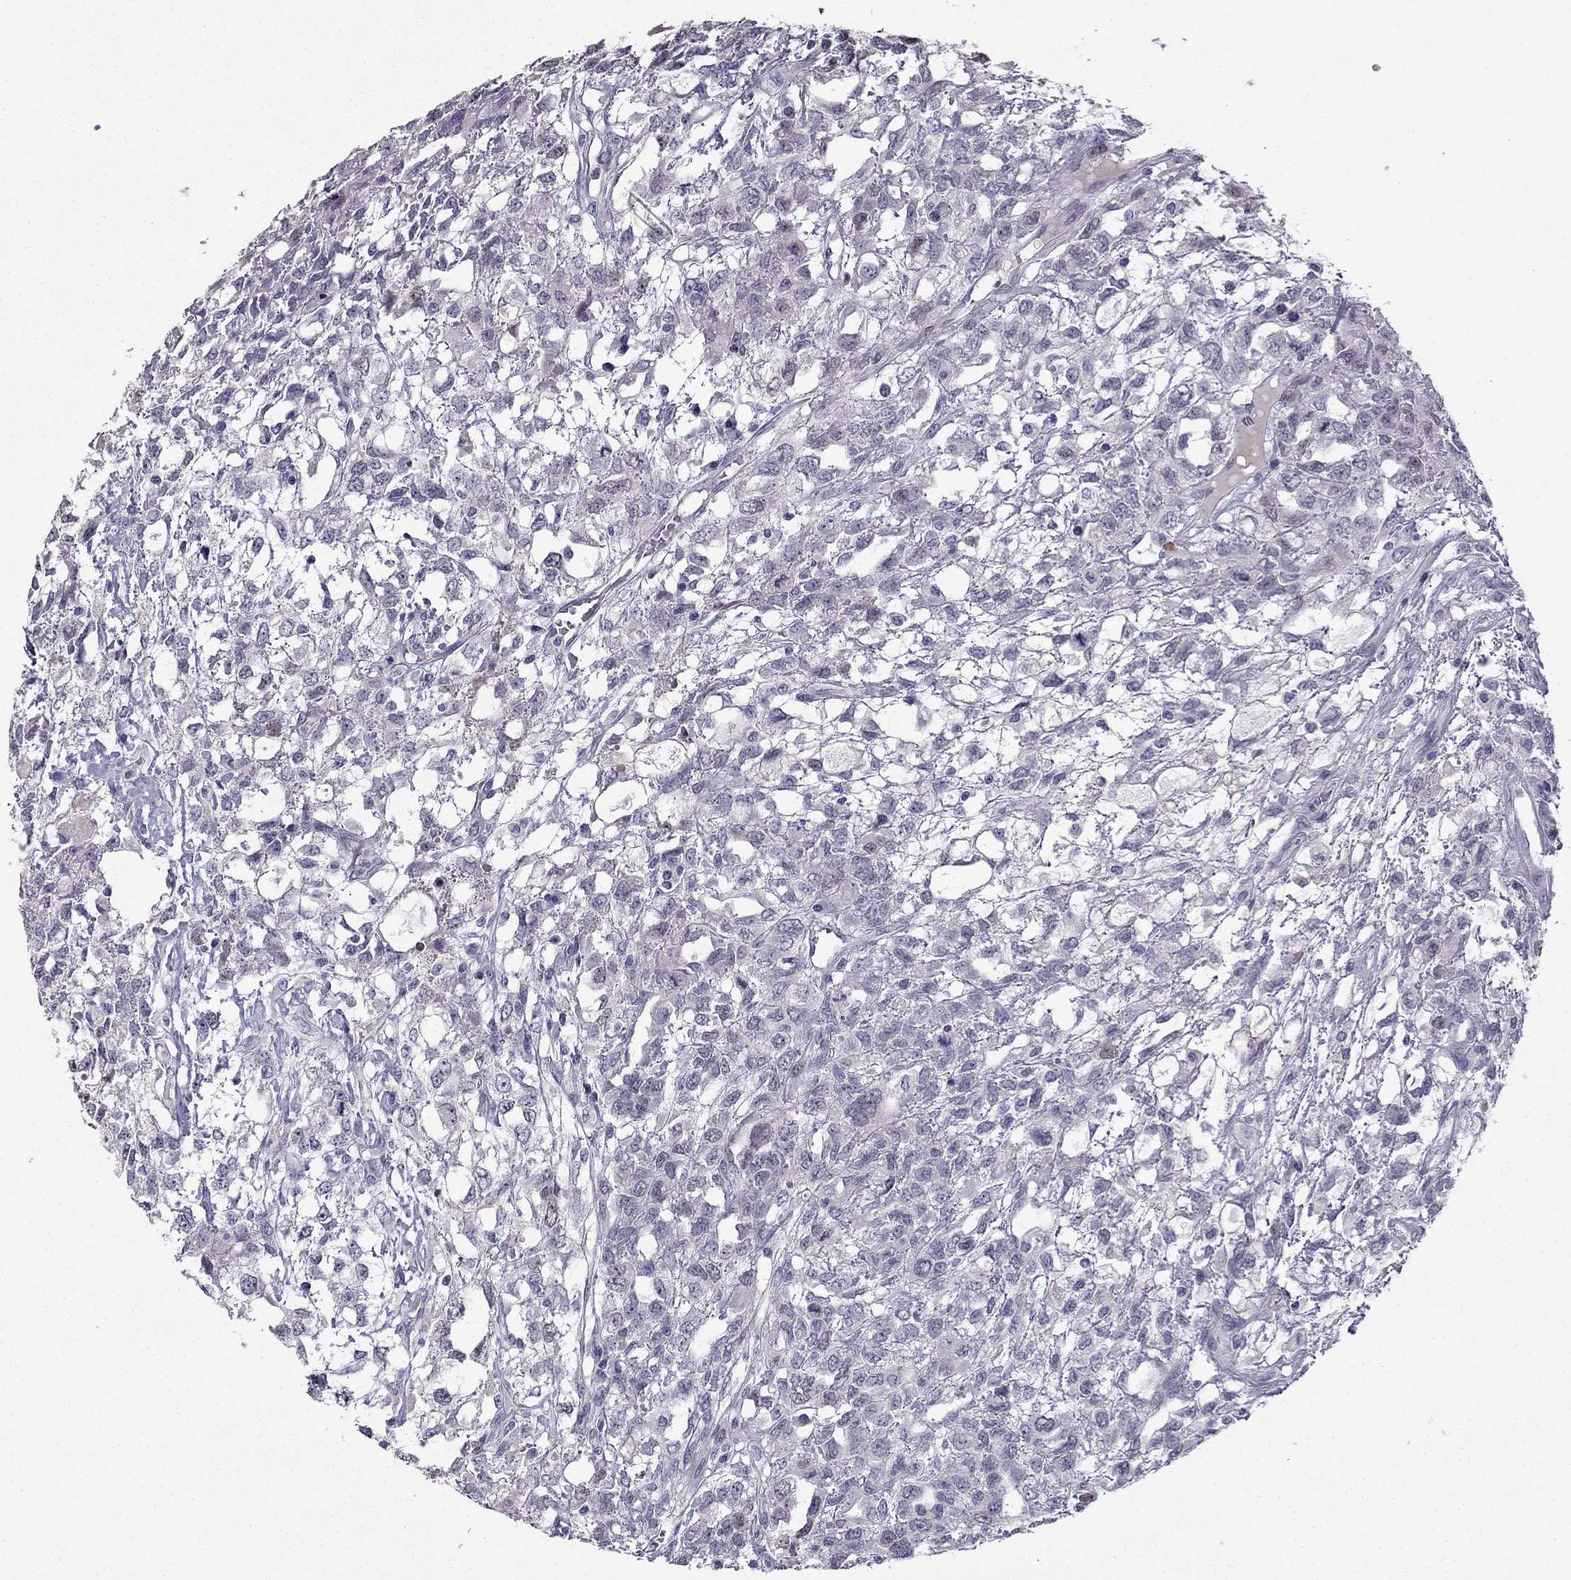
{"staining": {"intensity": "negative", "quantity": "none", "location": "none"}, "tissue": "testis cancer", "cell_type": "Tumor cells", "image_type": "cancer", "snomed": [{"axis": "morphology", "description": "Seminoma, NOS"}, {"axis": "topography", "description": "Testis"}], "caption": "This is an immunohistochemistry micrograph of human seminoma (testis). There is no positivity in tumor cells.", "gene": "UHRF1", "patient": {"sex": "male", "age": 52}}